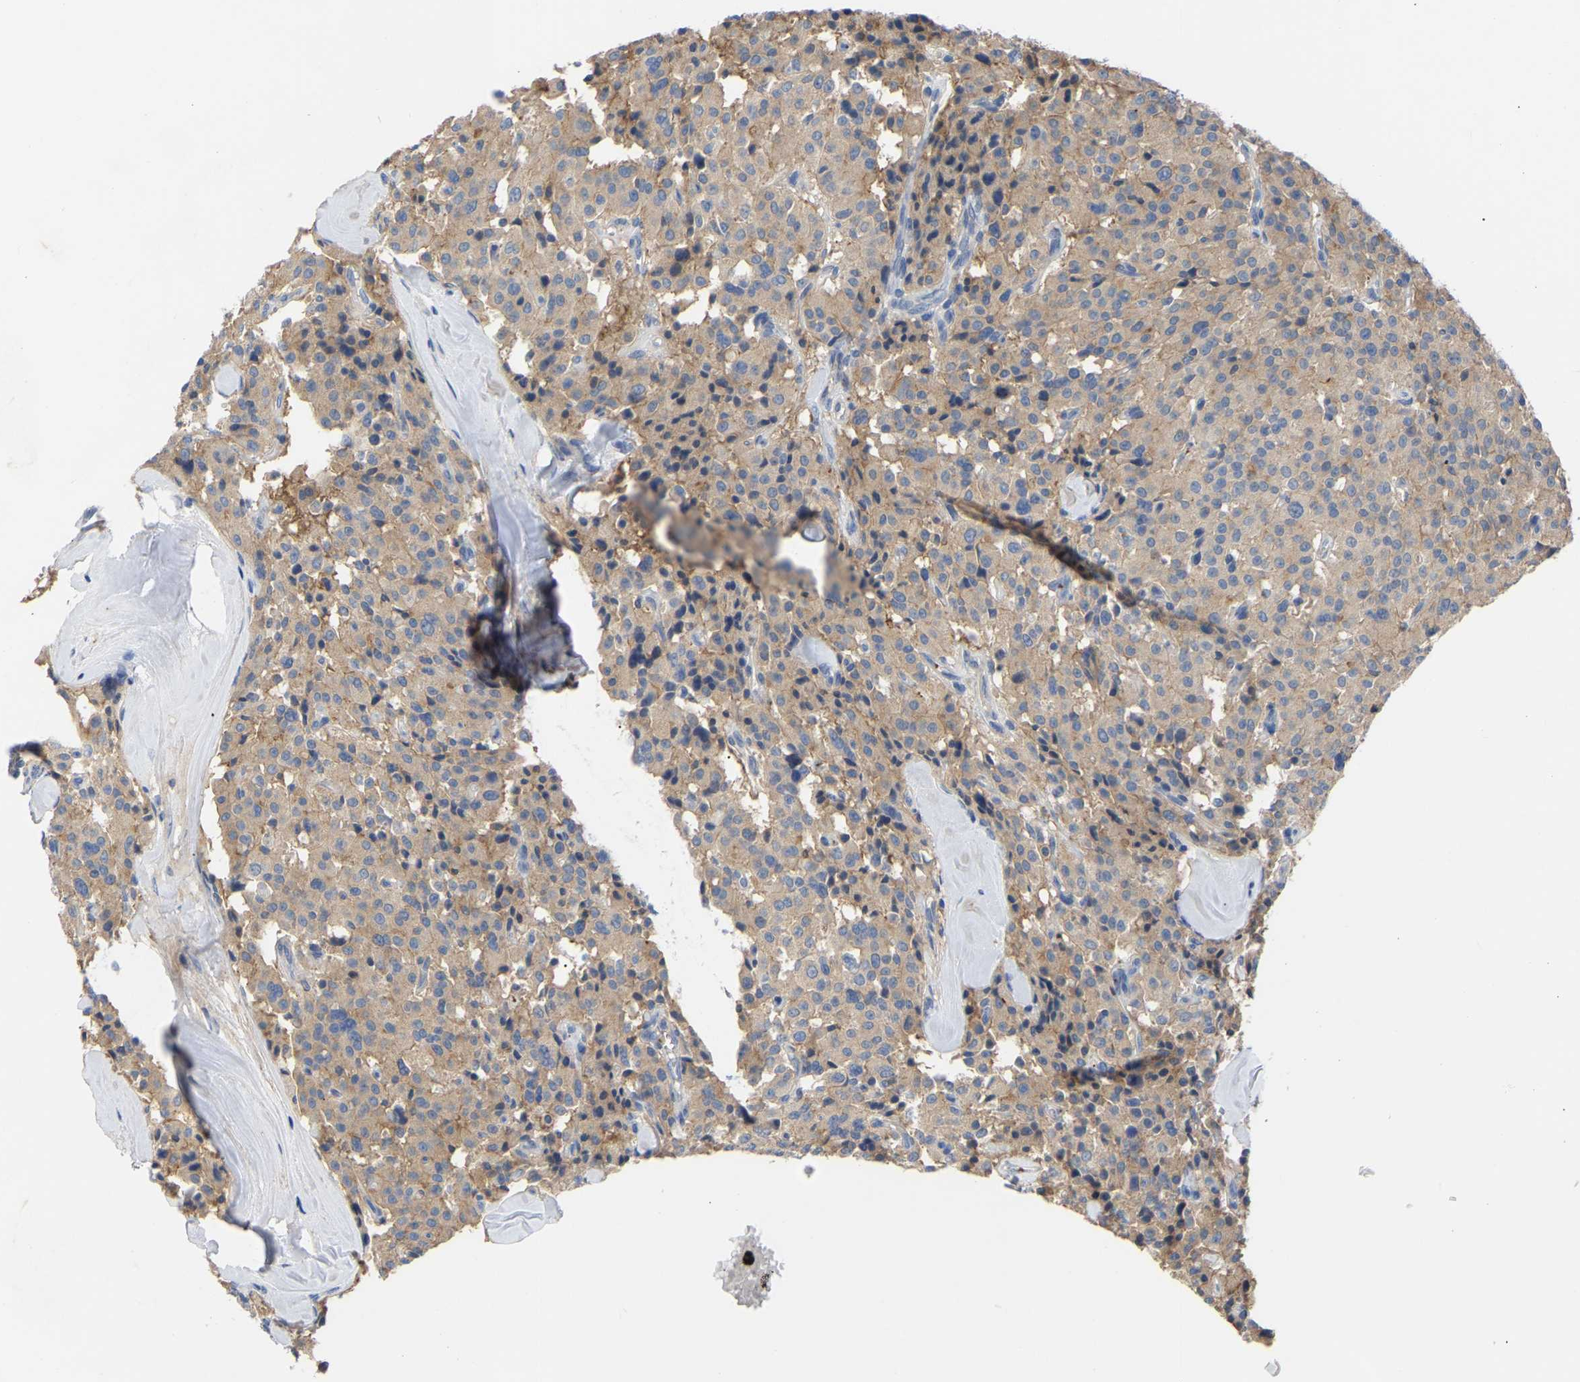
{"staining": {"intensity": "weak", "quantity": ">75%", "location": "cytoplasmic/membranous"}, "tissue": "carcinoid", "cell_type": "Tumor cells", "image_type": "cancer", "snomed": [{"axis": "morphology", "description": "Carcinoid, malignant, NOS"}, {"axis": "topography", "description": "Lung"}], "caption": "Immunohistochemical staining of human malignant carcinoid reveals low levels of weak cytoplasmic/membranous expression in approximately >75% of tumor cells. Using DAB (brown) and hematoxylin (blue) stains, captured at high magnification using brightfield microscopy.", "gene": "ZNF449", "patient": {"sex": "male", "age": 30}}